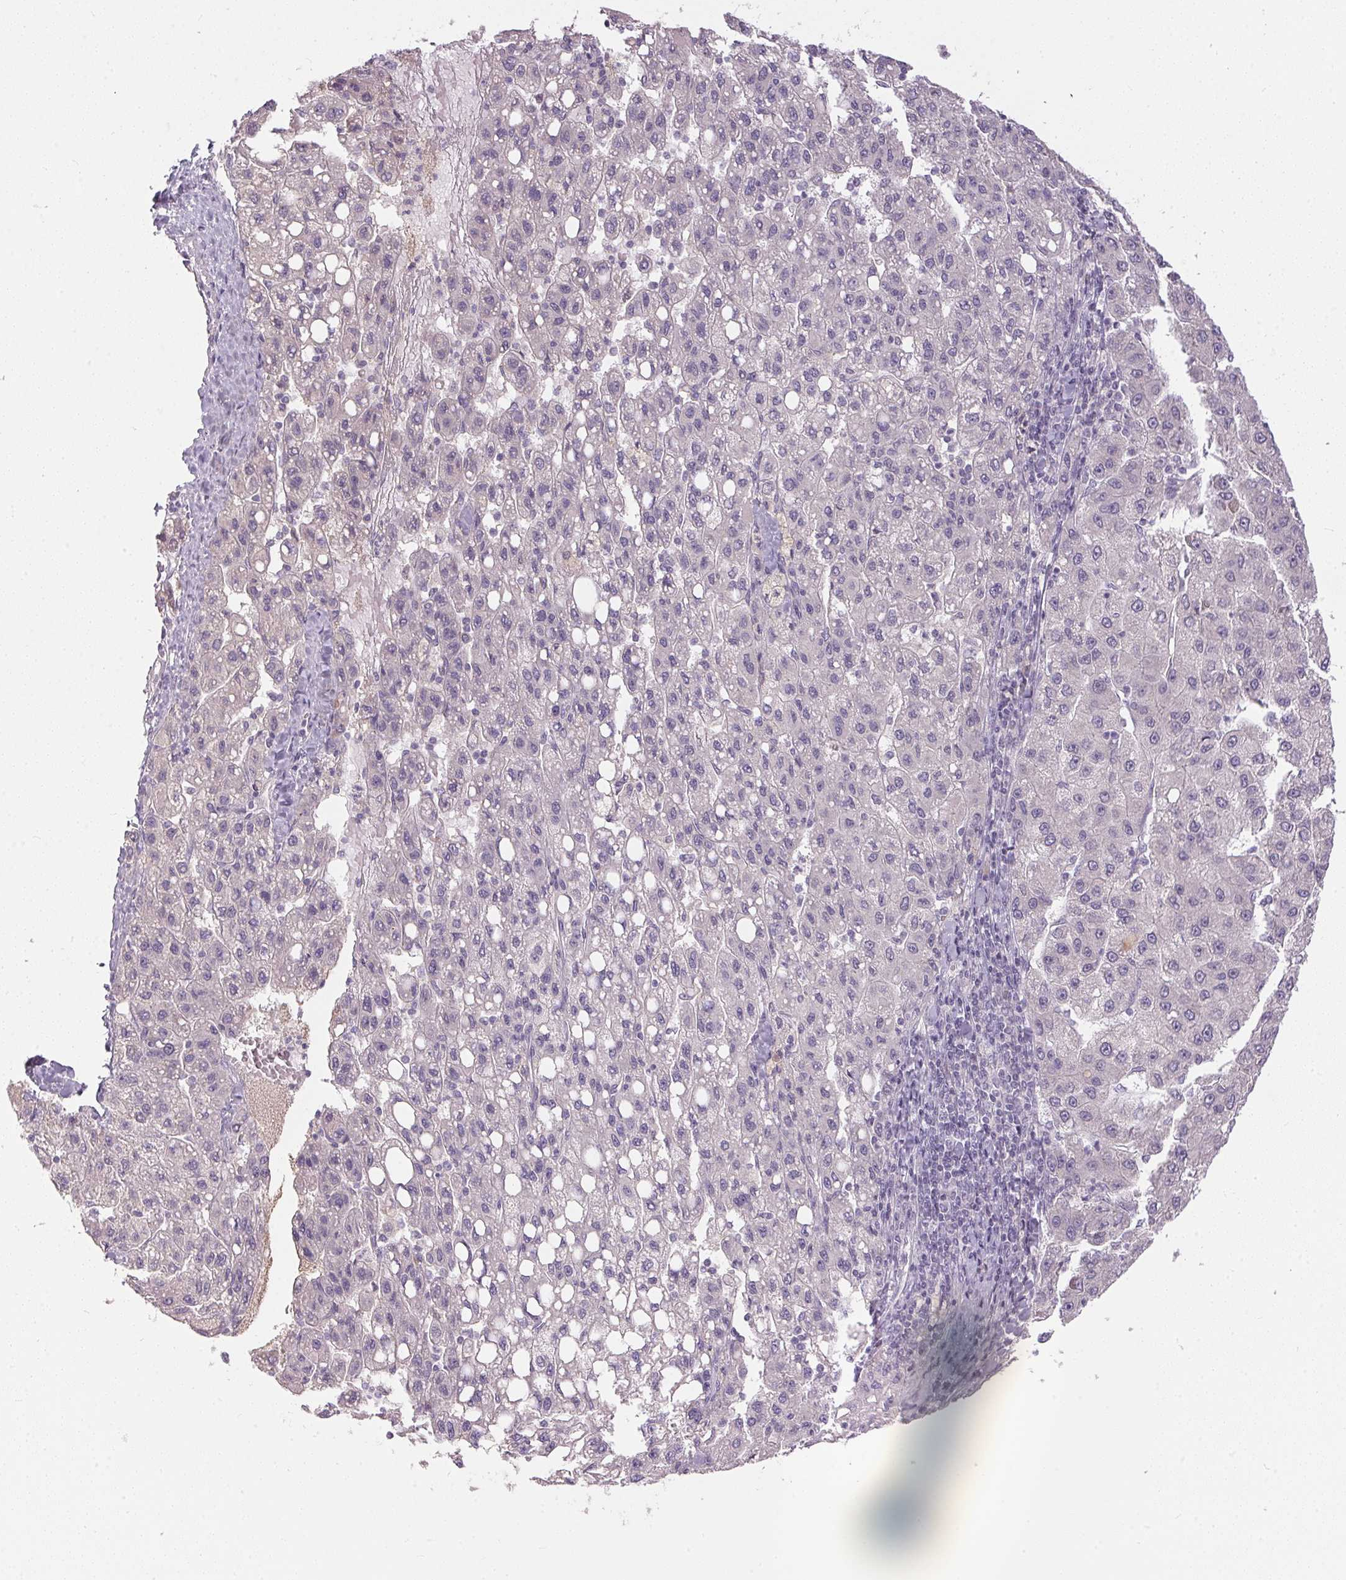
{"staining": {"intensity": "negative", "quantity": "none", "location": "none"}, "tissue": "liver cancer", "cell_type": "Tumor cells", "image_type": "cancer", "snomed": [{"axis": "morphology", "description": "Carcinoma, Hepatocellular, NOS"}, {"axis": "topography", "description": "Liver"}], "caption": "This micrograph is of liver cancer (hepatocellular carcinoma) stained with IHC to label a protein in brown with the nuclei are counter-stained blue. There is no staining in tumor cells.", "gene": "TTC23L", "patient": {"sex": "female", "age": 82}}